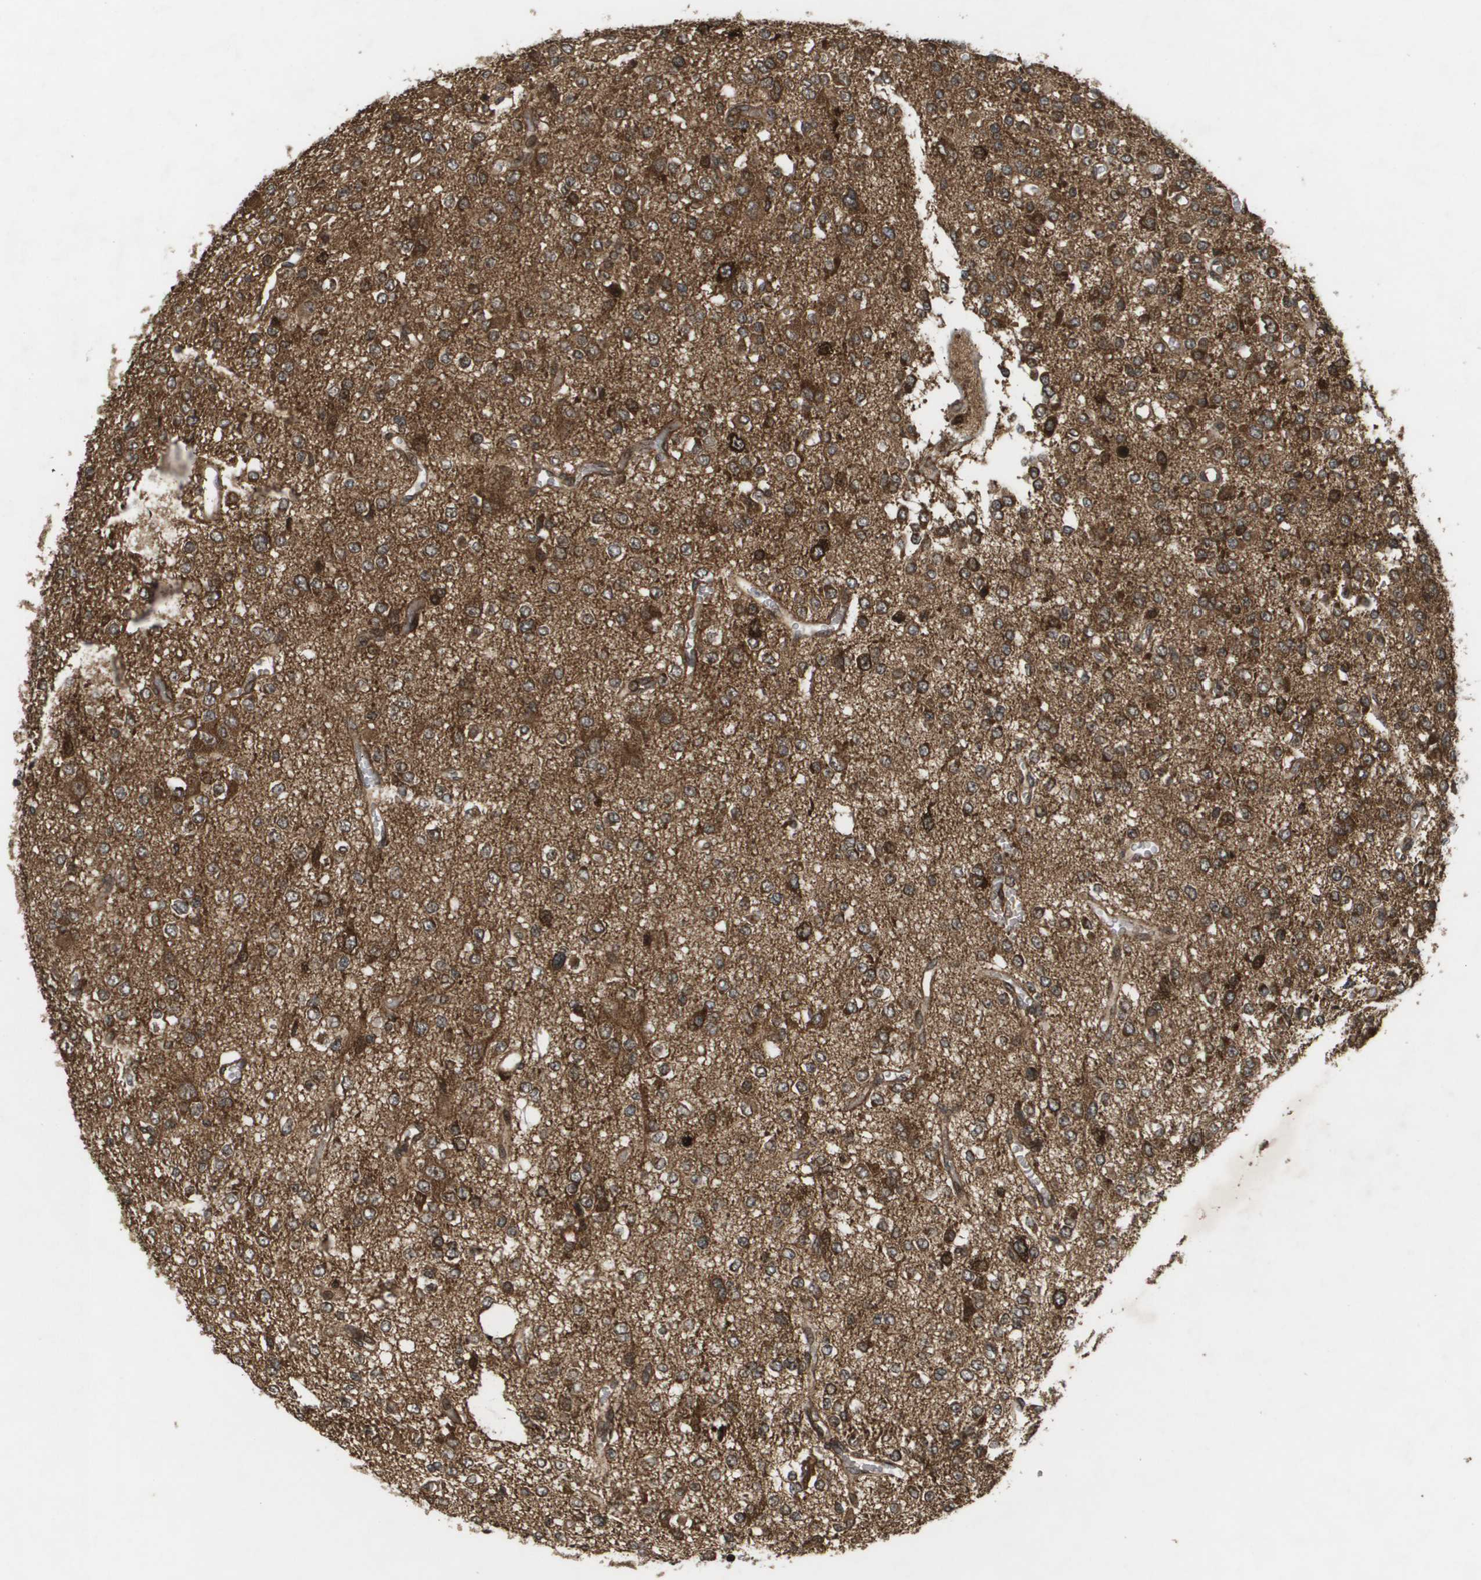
{"staining": {"intensity": "strong", "quantity": ">75%", "location": "cytoplasmic/membranous,nuclear"}, "tissue": "glioma", "cell_type": "Tumor cells", "image_type": "cancer", "snomed": [{"axis": "morphology", "description": "Glioma, malignant, Low grade"}, {"axis": "topography", "description": "Brain"}], "caption": "Protein expression analysis of human malignant glioma (low-grade) reveals strong cytoplasmic/membranous and nuclear positivity in about >75% of tumor cells.", "gene": "KIF11", "patient": {"sex": "male", "age": 38}}